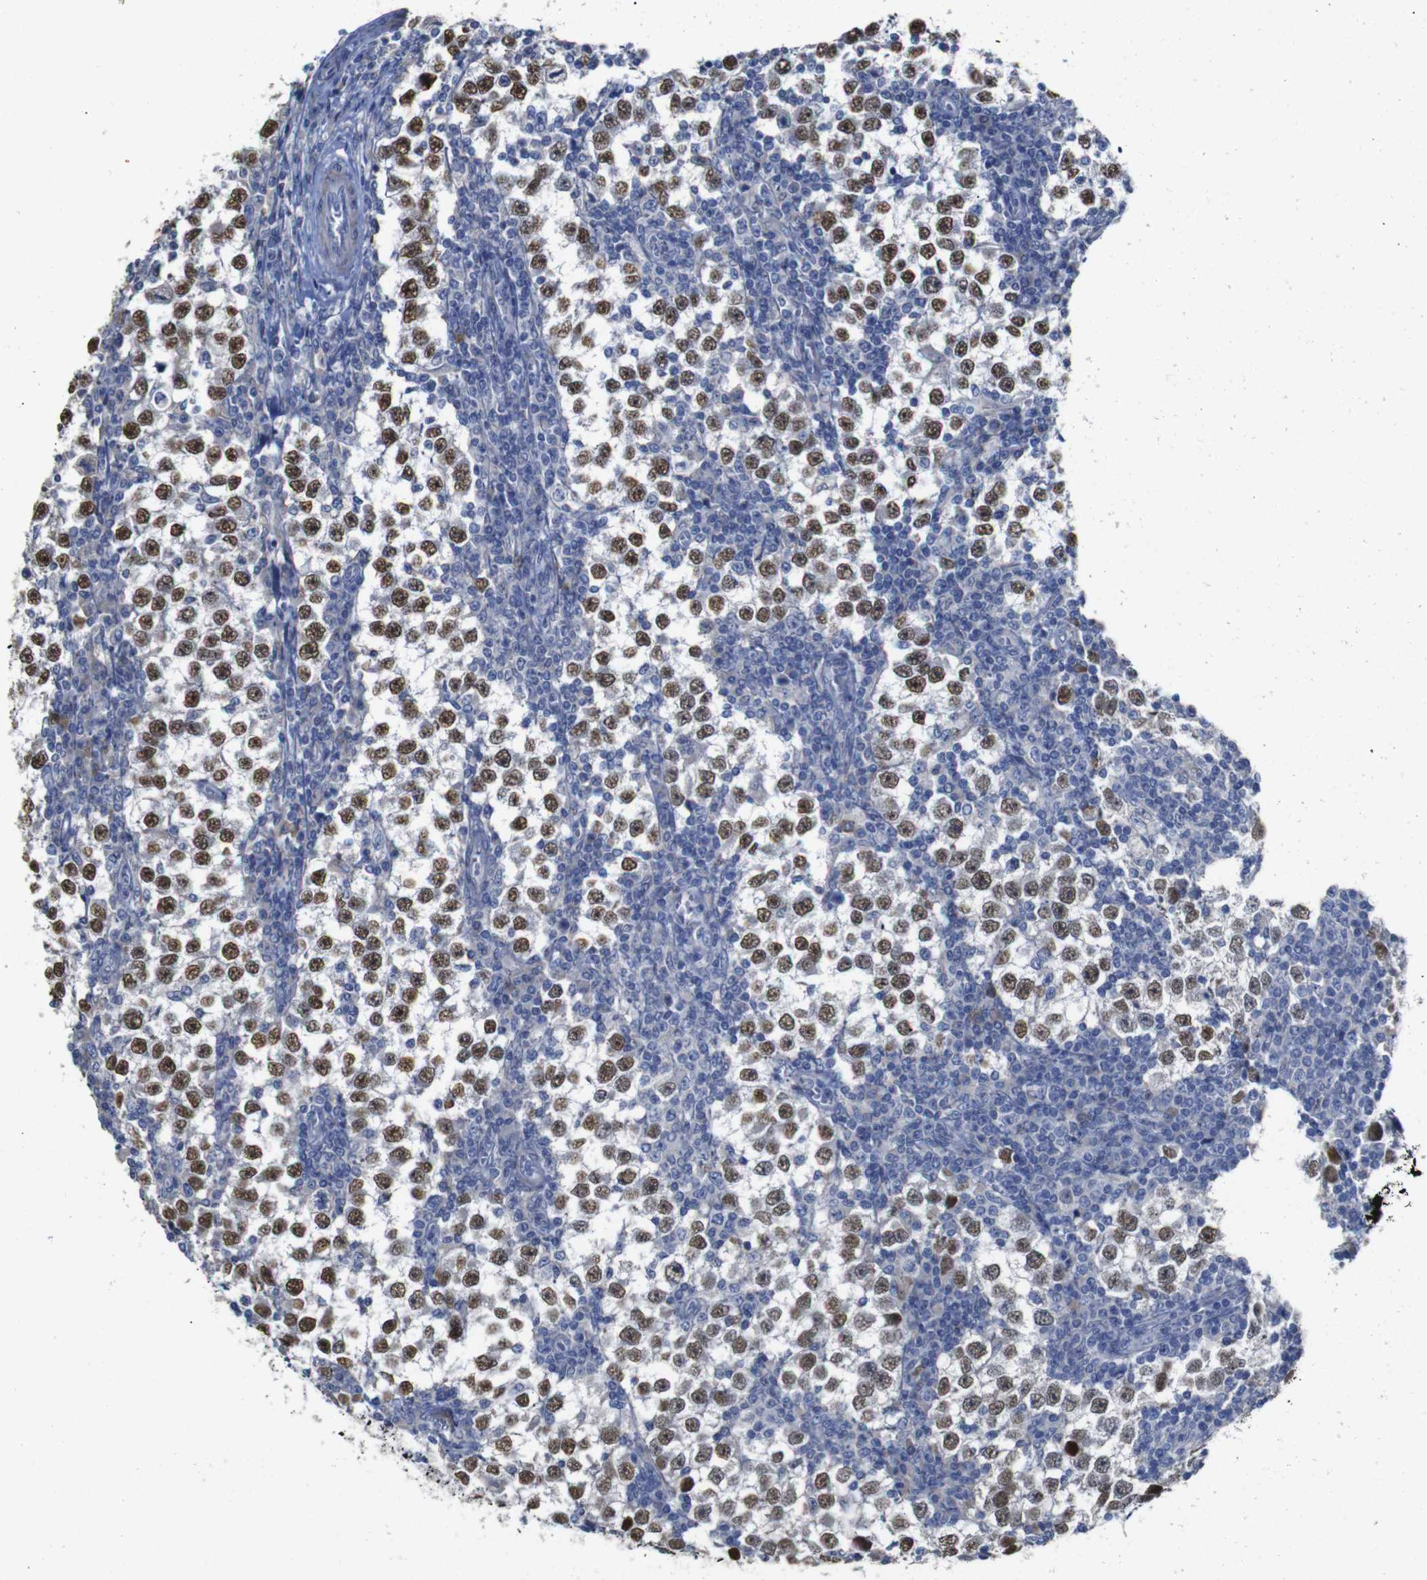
{"staining": {"intensity": "strong", "quantity": "25%-75%", "location": "nuclear"}, "tissue": "testis cancer", "cell_type": "Tumor cells", "image_type": "cancer", "snomed": [{"axis": "morphology", "description": "Seminoma, NOS"}, {"axis": "topography", "description": "Testis"}], "caption": "The photomicrograph displays staining of testis cancer (seminoma), revealing strong nuclear protein expression (brown color) within tumor cells. (DAB IHC, brown staining for protein, blue staining for nuclei).", "gene": "TCEAL9", "patient": {"sex": "male", "age": 65}}